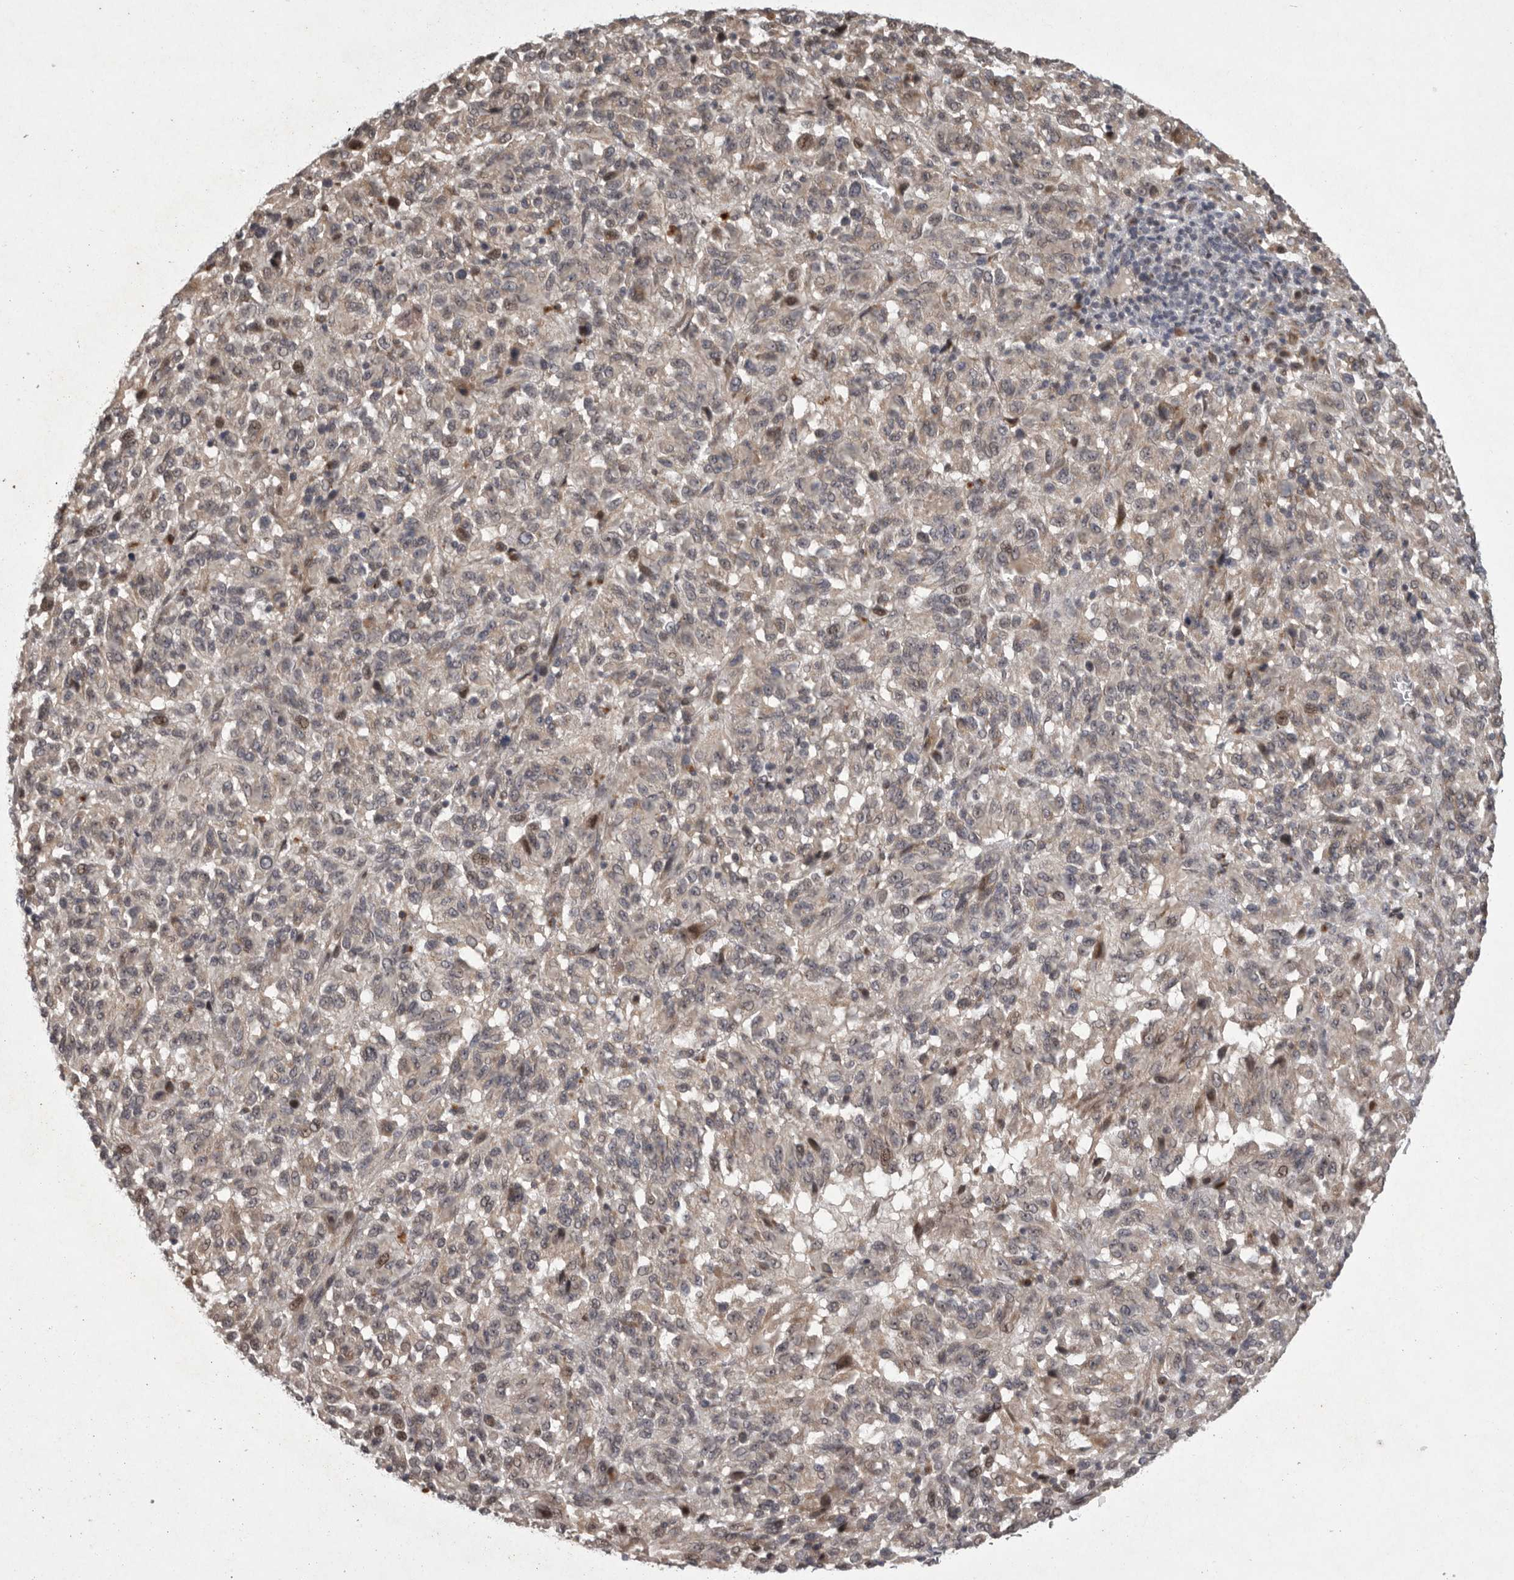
{"staining": {"intensity": "weak", "quantity": "<25%", "location": "nuclear"}, "tissue": "melanoma", "cell_type": "Tumor cells", "image_type": "cancer", "snomed": [{"axis": "morphology", "description": "Malignant melanoma, Metastatic site"}, {"axis": "topography", "description": "Lung"}], "caption": "A histopathology image of human malignant melanoma (metastatic site) is negative for staining in tumor cells.", "gene": "MAN2A1", "patient": {"sex": "male", "age": 64}}